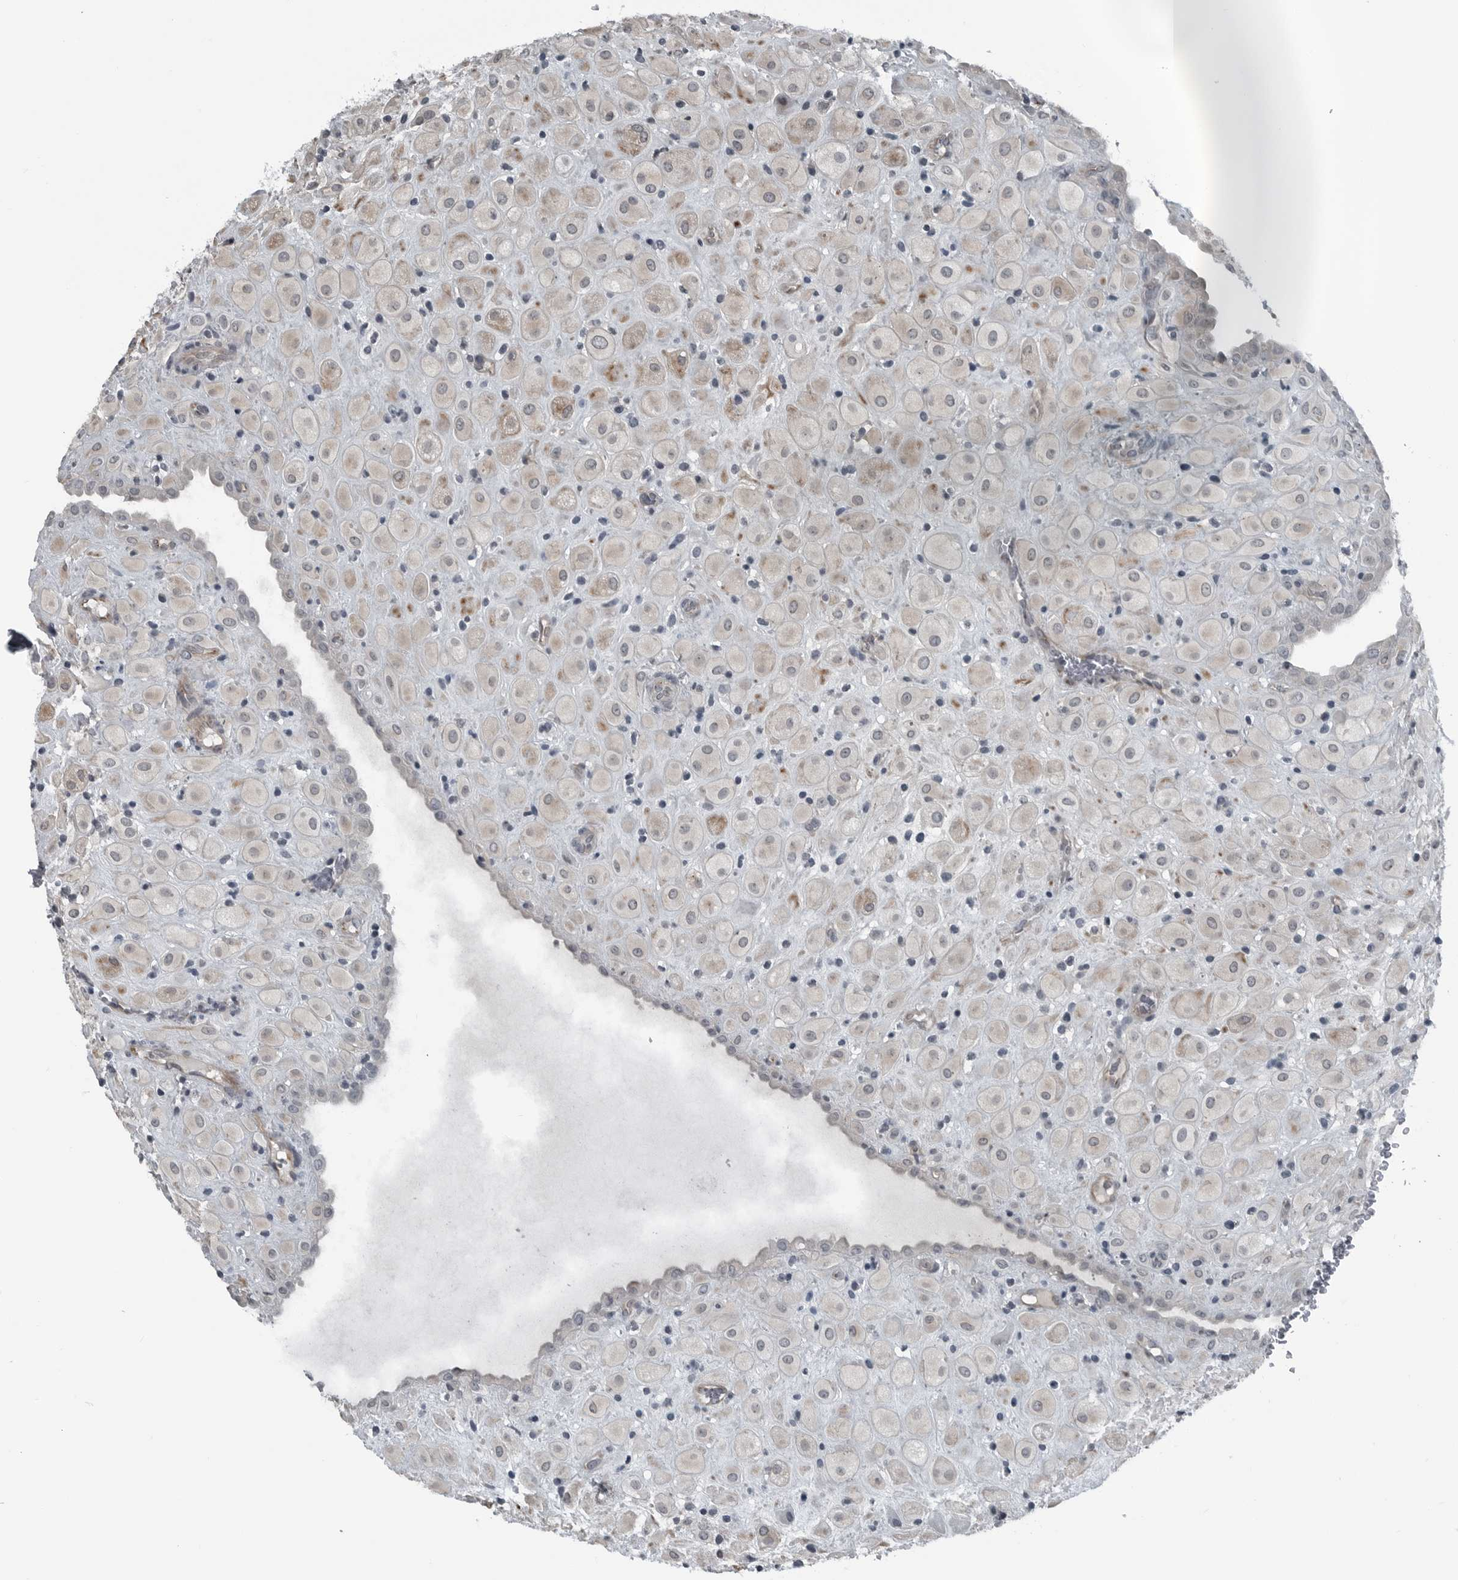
{"staining": {"intensity": "moderate", "quantity": "25%-75%", "location": "cytoplasmic/membranous"}, "tissue": "placenta", "cell_type": "Decidual cells", "image_type": "normal", "snomed": [{"axis": "morphology", "description": "Normal tissue, NOS"}, {"axis": "topography", "description": "Placenta"}], "caption": "Protein positivity by IHC reveals moderate cytoplasmic/membranous positivity in about 25%-75% of decidual cells in unremarkable placenta.", "gene": "GAK", "patient": {"sex": "female", "age": 35}}